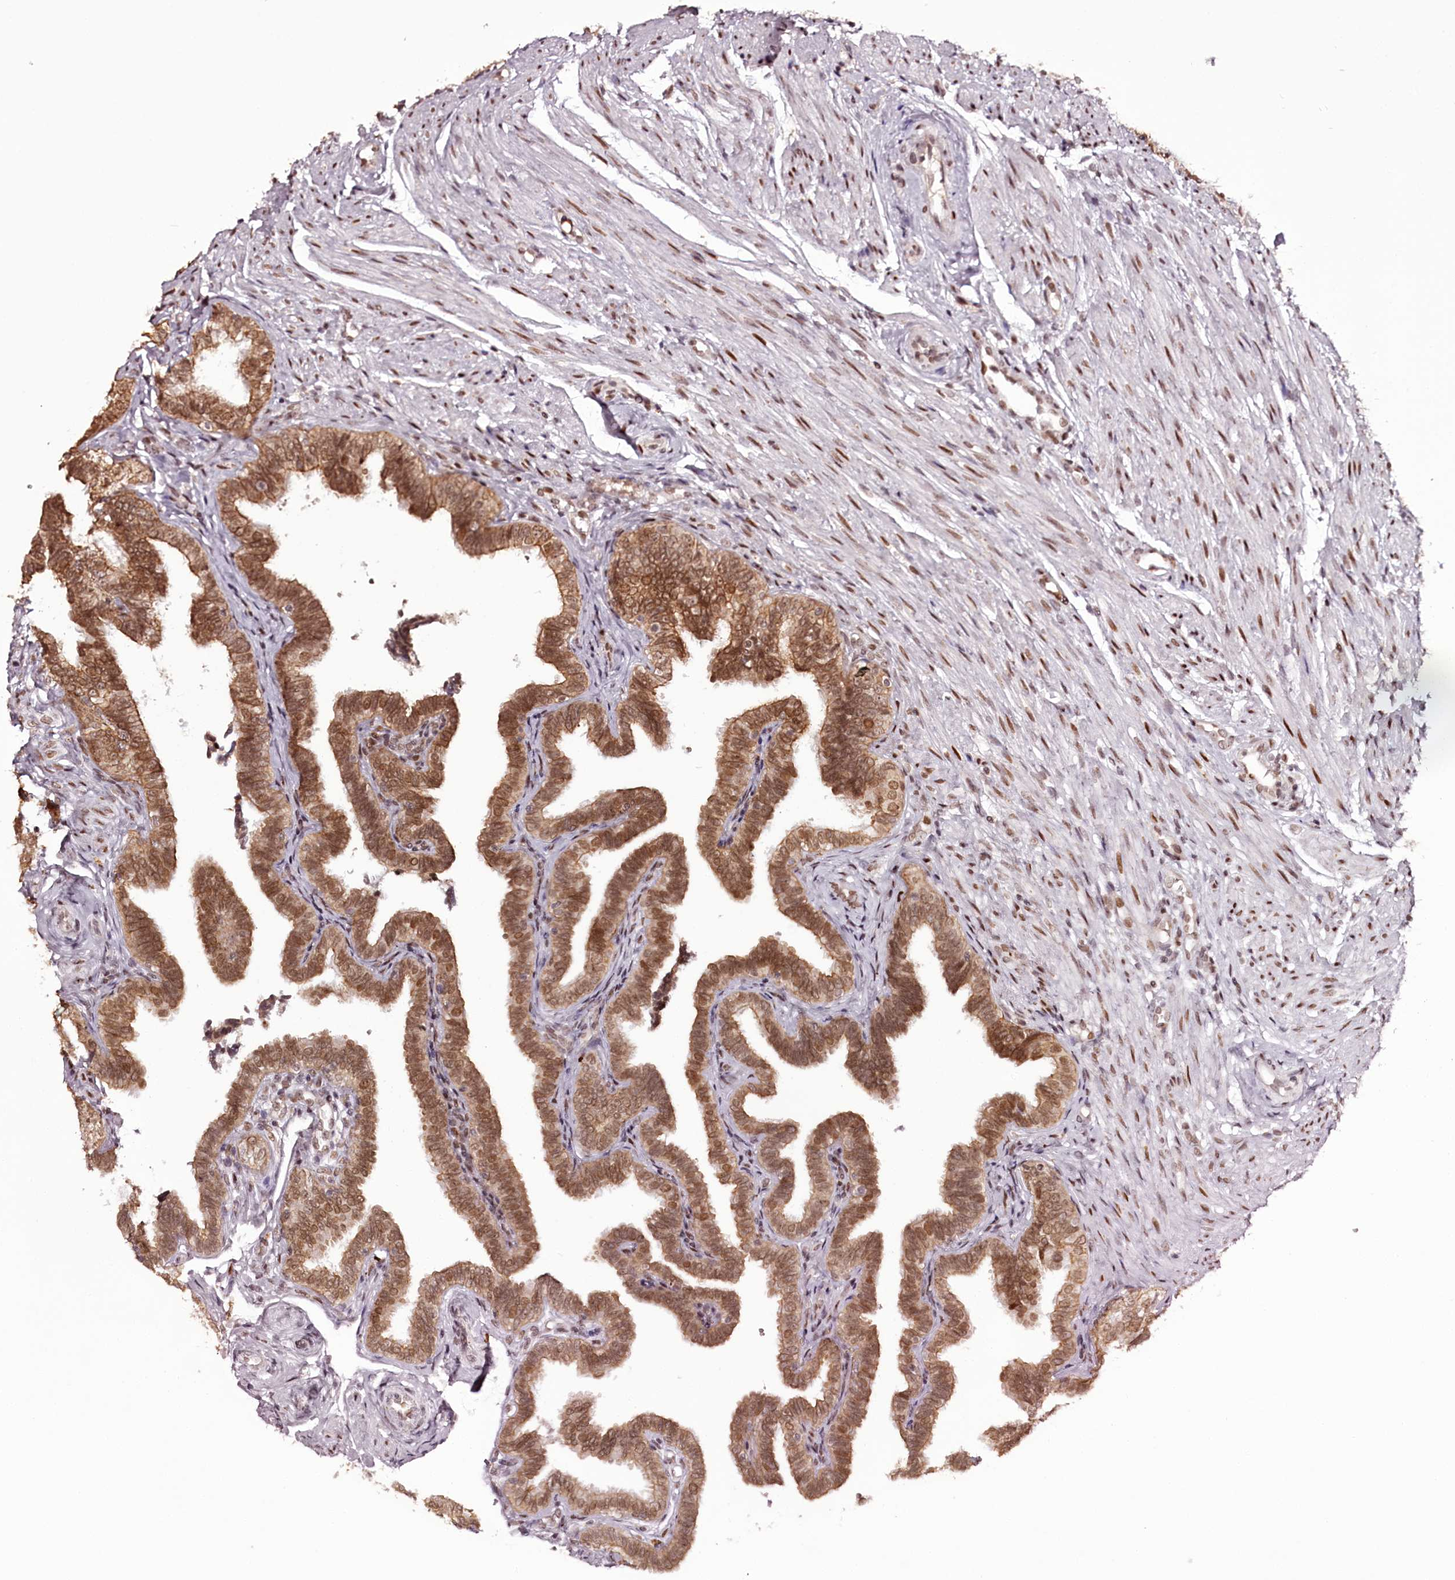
{"staining": {"intensity": "moderate", "quantity": ">75%", "location": "cytoplasmic/membranous,nuclear"}, "tissue": "fallopian tube", "cell_type": "Glandular cells", "image_type": "normal", "snomed": [{"axis": "morphology", "description": "Normal tissue, NOS"}, {"axis": "topography", "description": "Fallopian tube"}], "caption": "A brown stain labels moderate cytoplasmic/membranous,nuclear expression of a protein in glandular cells of benign human fallopian tube. Using DAB (brown) and hematoxylin (blue) stains, captured at high magnification using brightfield microscopy.", "gene": "THYN1", "patient": {"sex": "female", "age": 39}}